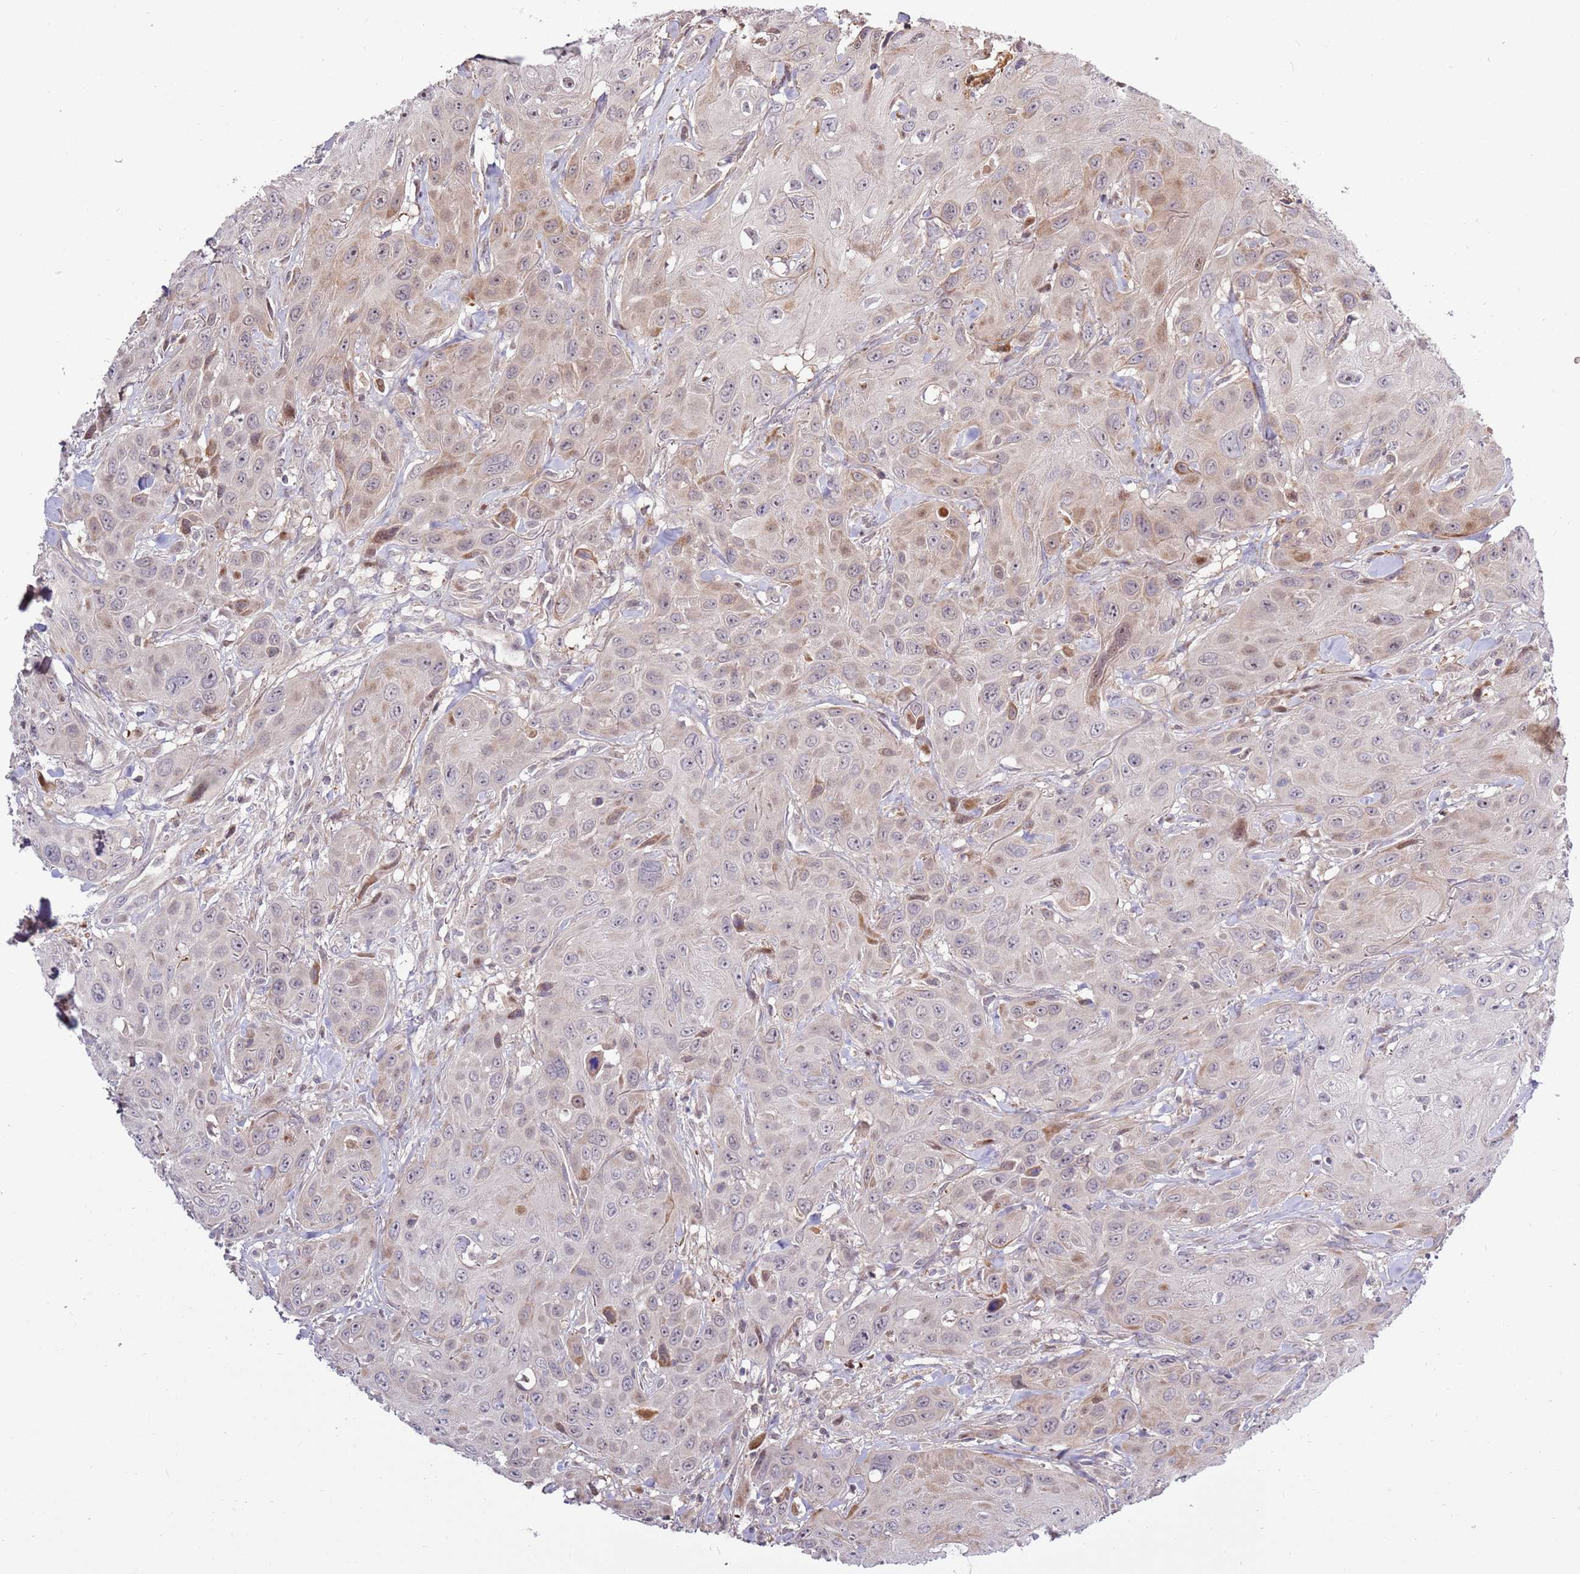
{"staining": {"intensity": "weak", "quantity": "25%-75%", "location": "cytoplasmic/membranous"}, "tissue": "head and neck cancer", "cell_type": "Tumor cells", "image_type": "cancer", "snomed": [{"axis": "morphology", "description": "Squamous cell carcinoma, NOS"}, {"axis": "topography", "description": "Head-Neck"}], "caption": "Tumor cells demonstrate weak cytoplasmic/membranous staining in about 25%-75% of cells in squamous cell carcinoma (head and neck). (Stains: DAB (3,3'-diaminobenzidine) in brown, nuclei in blue, Microscopy: brightfield microscopy at high magnification).", "gene": "RHBDL1", "patient": {"sex": "male", "age": 81}}